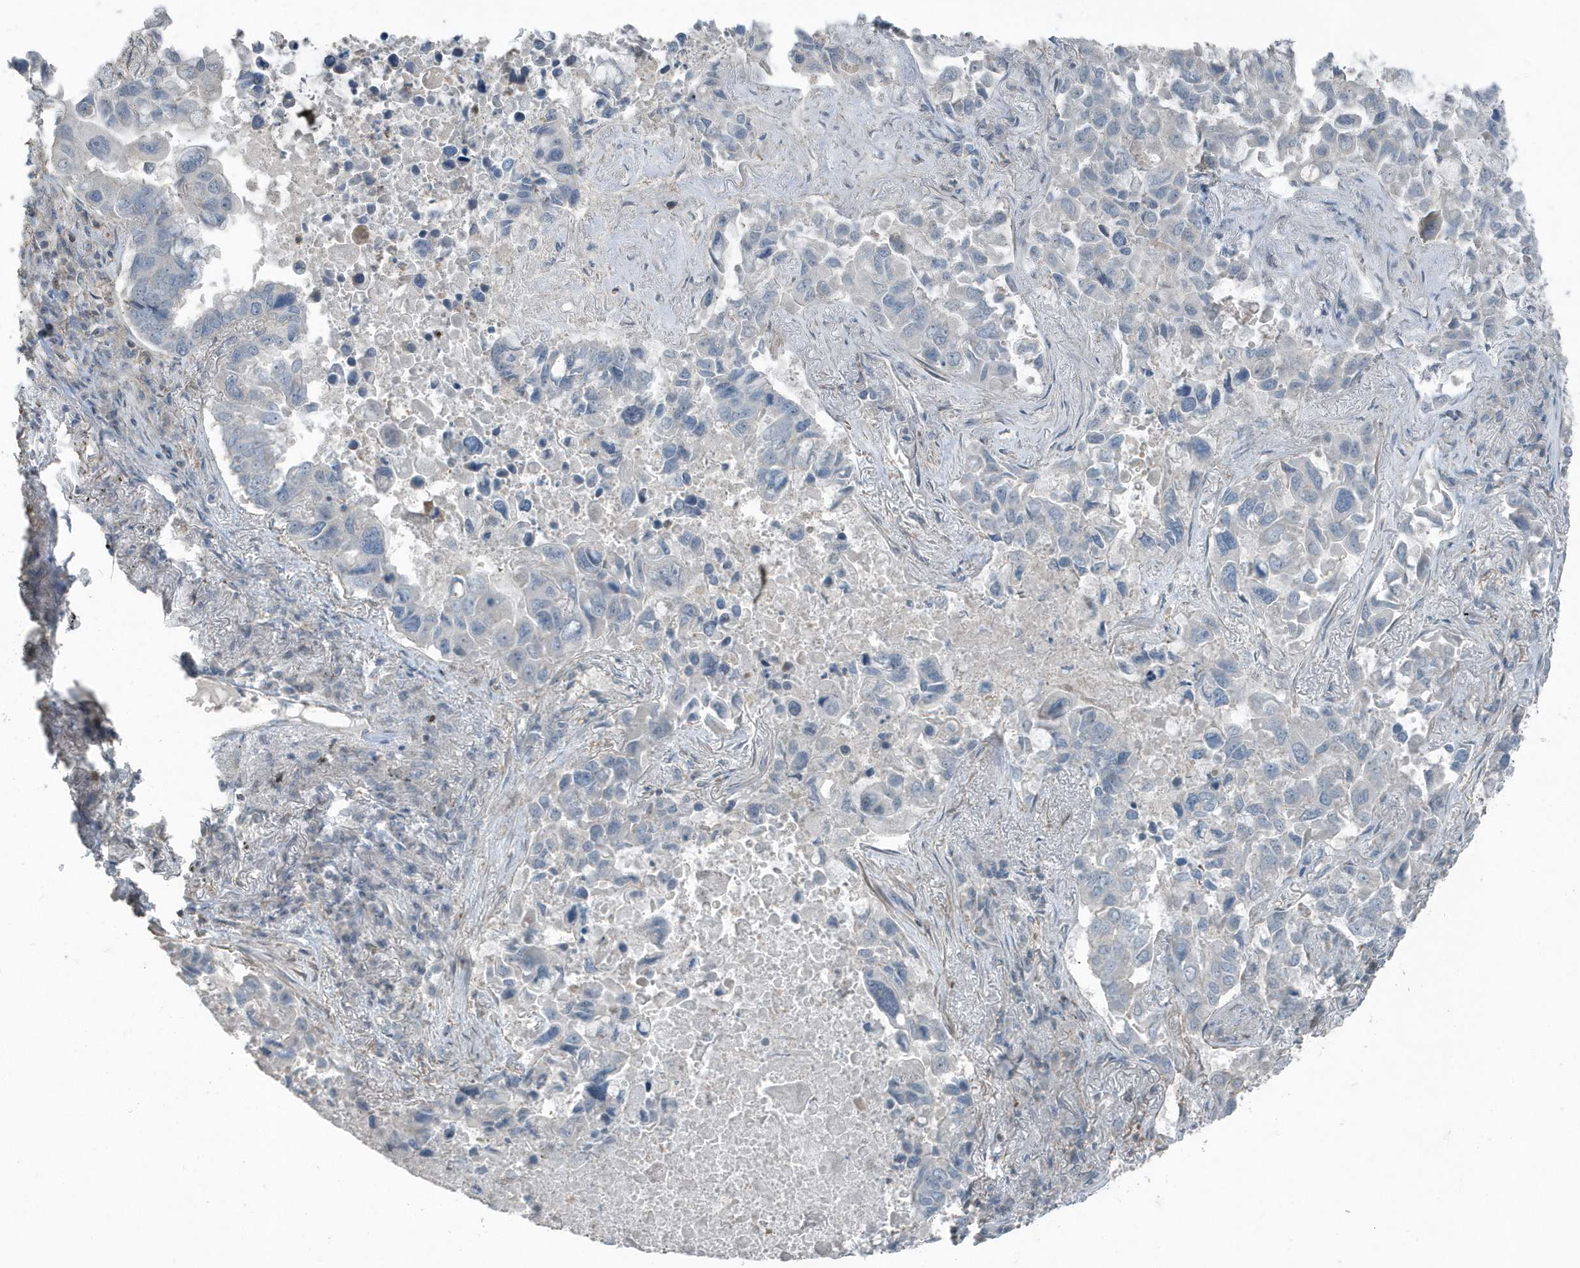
{"staining": {"intensity": "negative", "quantity": "none", "location": "none"}, "tissue": "lung cancer", "cell_type": "Tumor cells", "image_type": "cancer", "snomed": [{"axis": "morphology", "description": "Adenocarcinoma, NOS"}, {"axis": "topography", "description": "Lung"}], "caption": "This is an IHC micrograph of lung adenocarcinoma. There is no expression in tumor cells.", "gene": "ACTC1", "patient": {"sex": "male", "age": 64}}